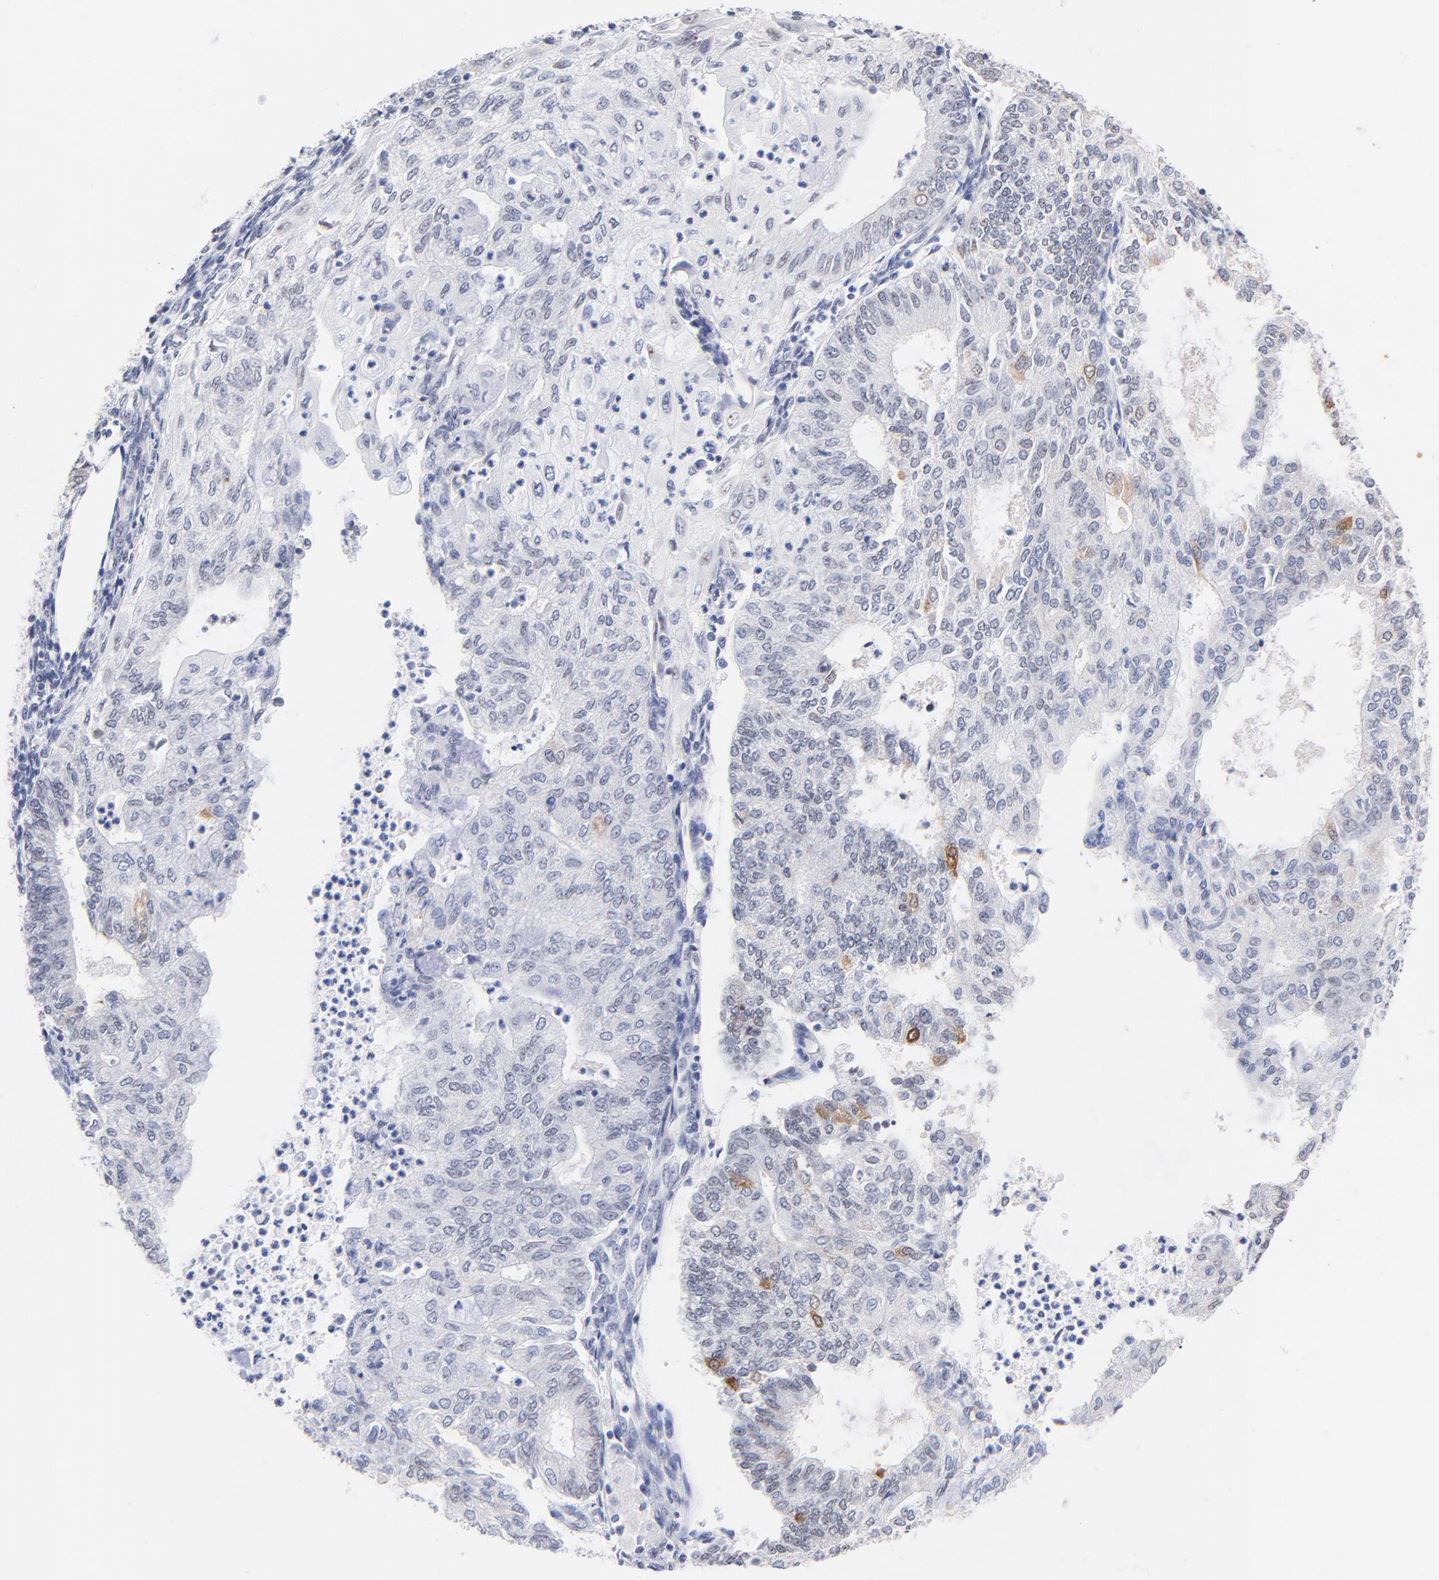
{"staining": {"intensity": "moderate", "quantity": "<25%", "location": "nuclear"}, "tissue": "endometrial cancer", "cell_type": "Tumor cells", "image_type": "cancer", "snomed": [{"axis": "morphology", "description": "Adenocarcinoma, NOS"}, {"axis": "topography", "description": "Endometrium"}], "caption": "Brown immunohistochemical staining in human endometrial cancer exhibits moderate nuclear positivity in approximately <25% of tumor cells.", "gene": "ZNF74", "patient": {"sex": "female", "age": 59}}